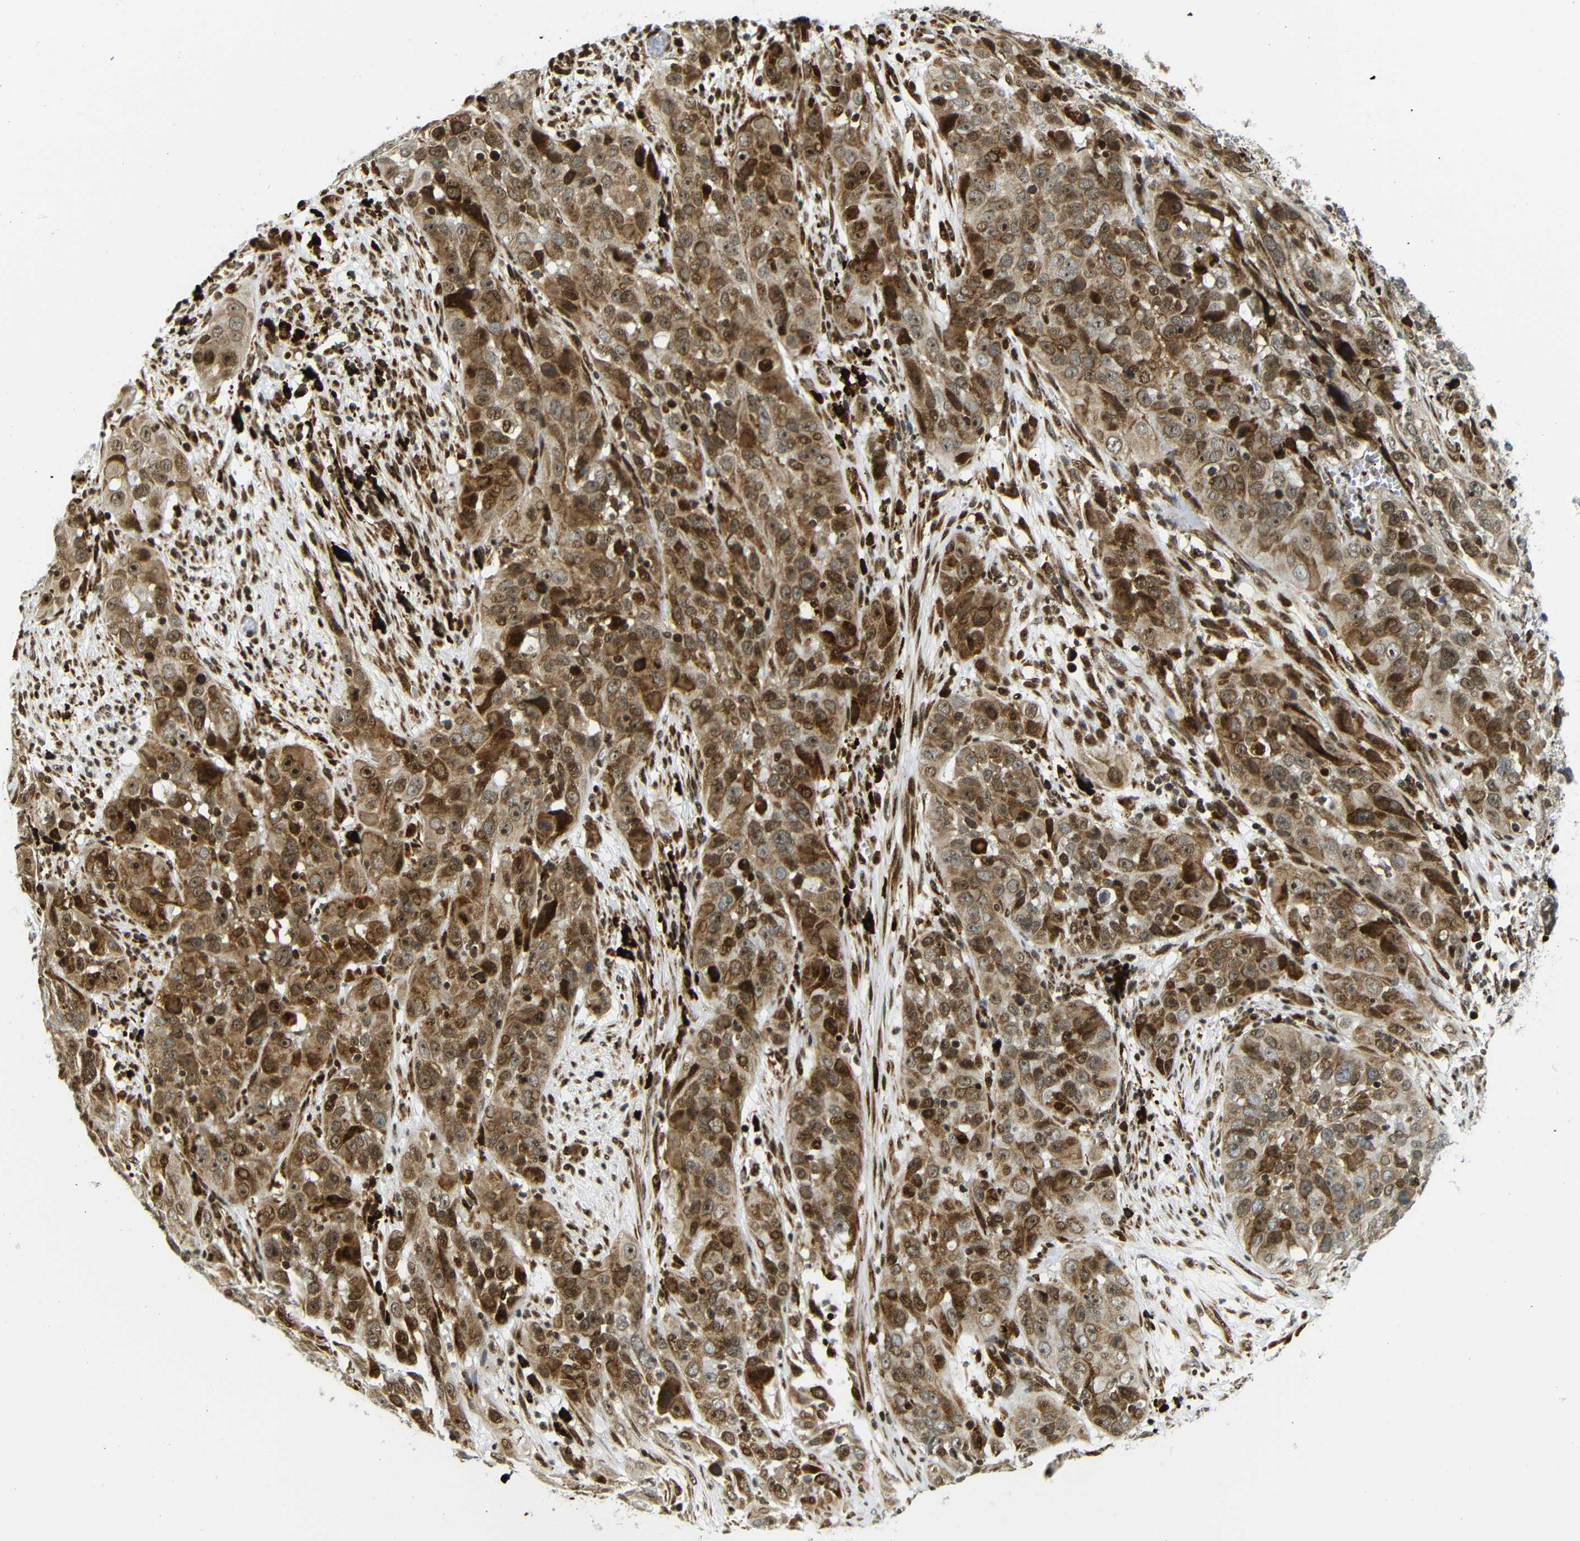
{"staining": {"intensity": "moderate", "quantity": ">75%", "location": "cytoplasmic/membranous,nuclear"}, "tissue": "cervical cancer", "cell_type": "Tumor cells", "image_type": "cancer", "snomed": [{"axis": "morphology", "description": "Squamous cell carcinoma, NOS"}, {"axis": "topography", "description": "Cervix"}], "caption": "A micrograph showing moderate cytoplasmic/membranous and nuclear staining in about >75% of tumor cells in cervical squamous cell carcinoma, as visualized by brown immunohistochemical staining.", "gene": "SPCS2", "patient": {"sex": "female", "age": 32}}